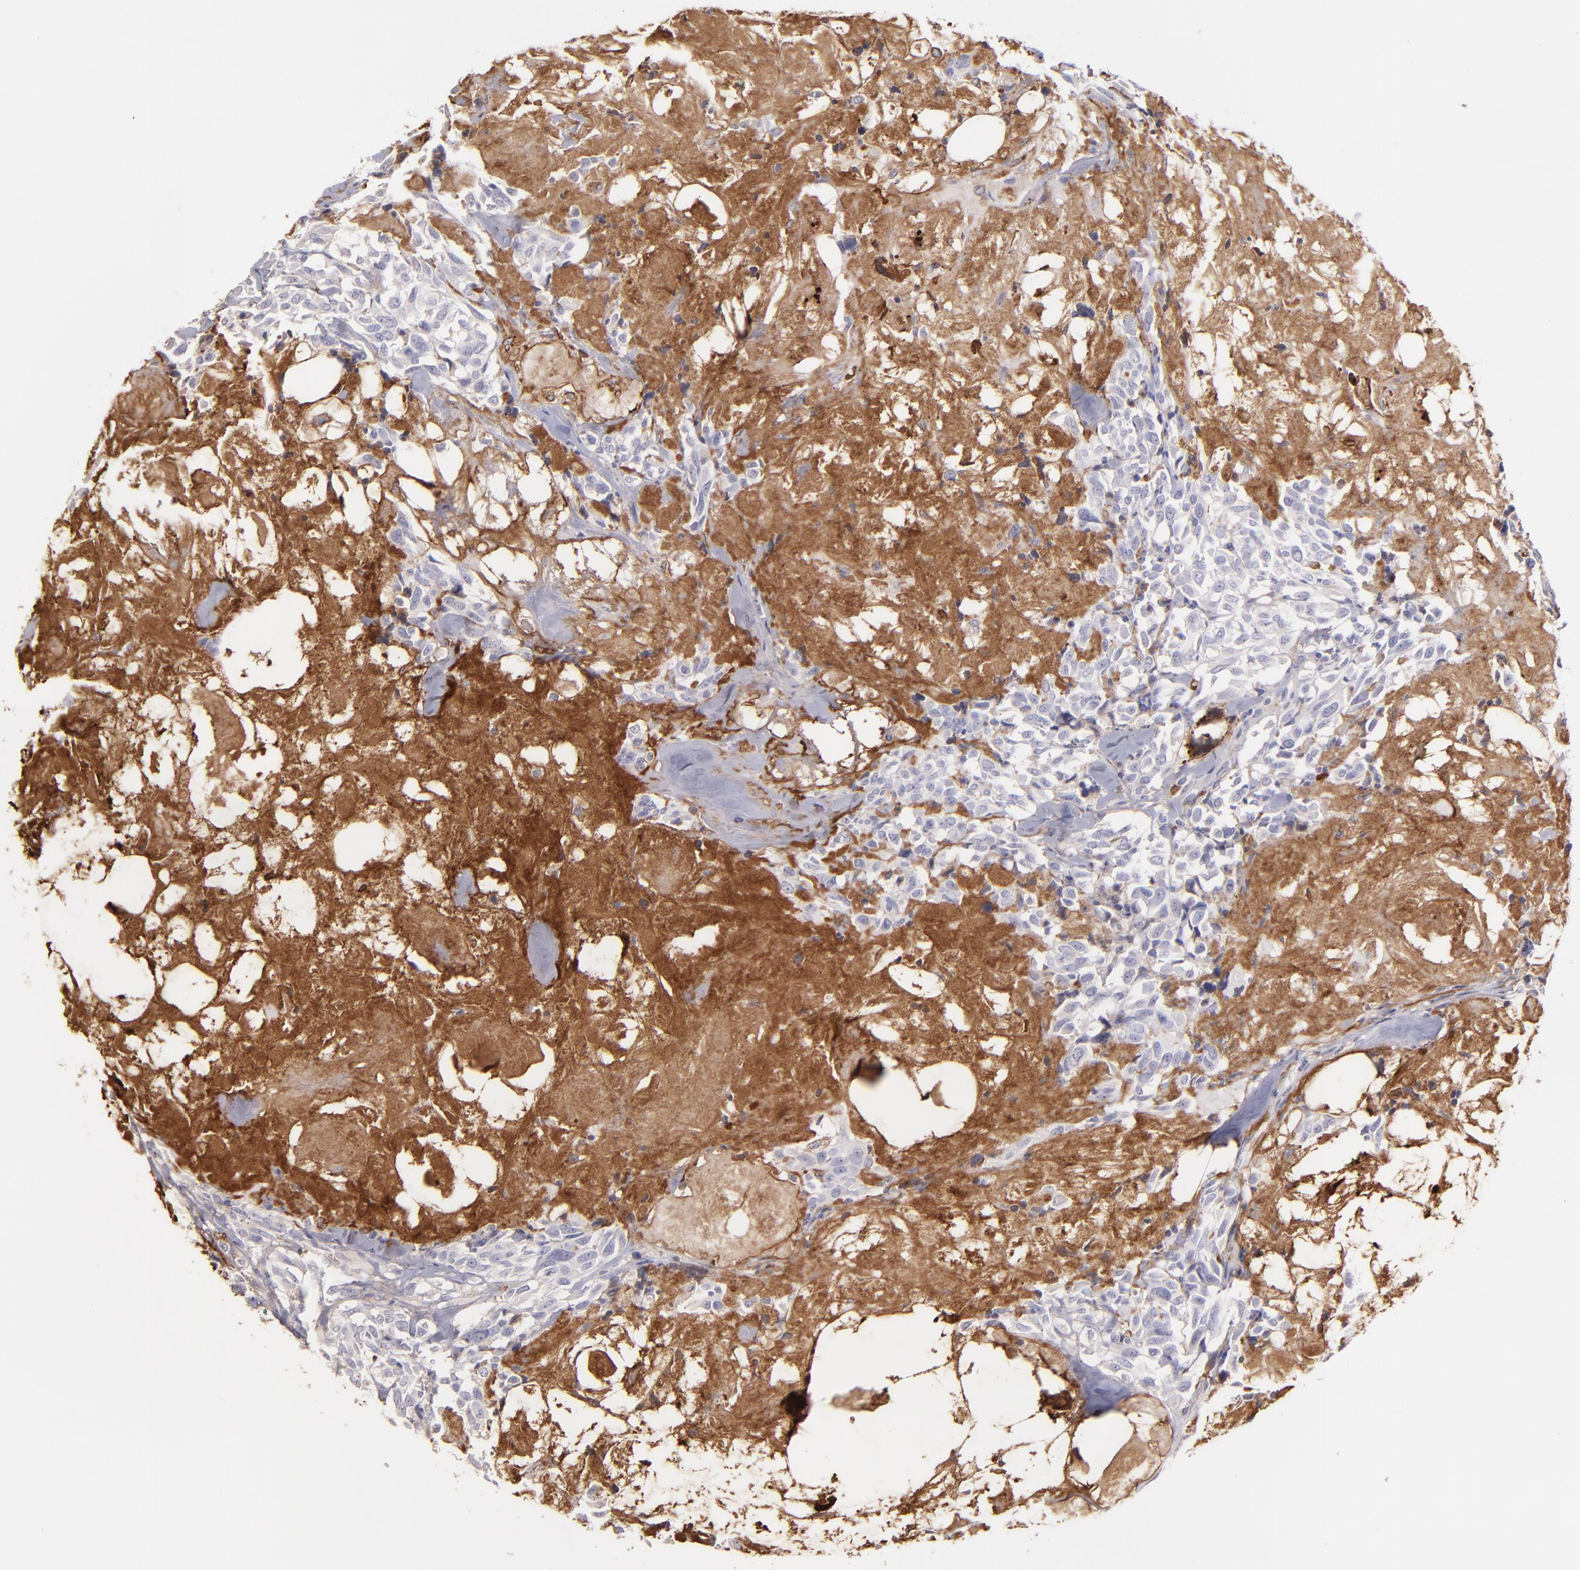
{"staining": {"intensity": "weak", "quantity": "<25%", "location": "cytoplasmic/membranous"}, "tissue": "thyroid cancer", "cell_type": "Tumor cells", "image_type": "cancer", "snomed": [{"axis": "morphology", "description": "Carcinoma, NOS"}, {"axis": "morphology", "description": "Carcinoid, malignant, NOS"}, {"axis": "topography", "description": "Thyroid gland"}], "caption": "A high-resolution image shows immunohistochemistry staining of thyroid cancer, which reveals no significant staining in tumor cells. (DAB immunohistochemistry (IHC) with hematoxylin counter stain).", "gene": "C1QA", "patient": {"sex": "male", "age": 33}}